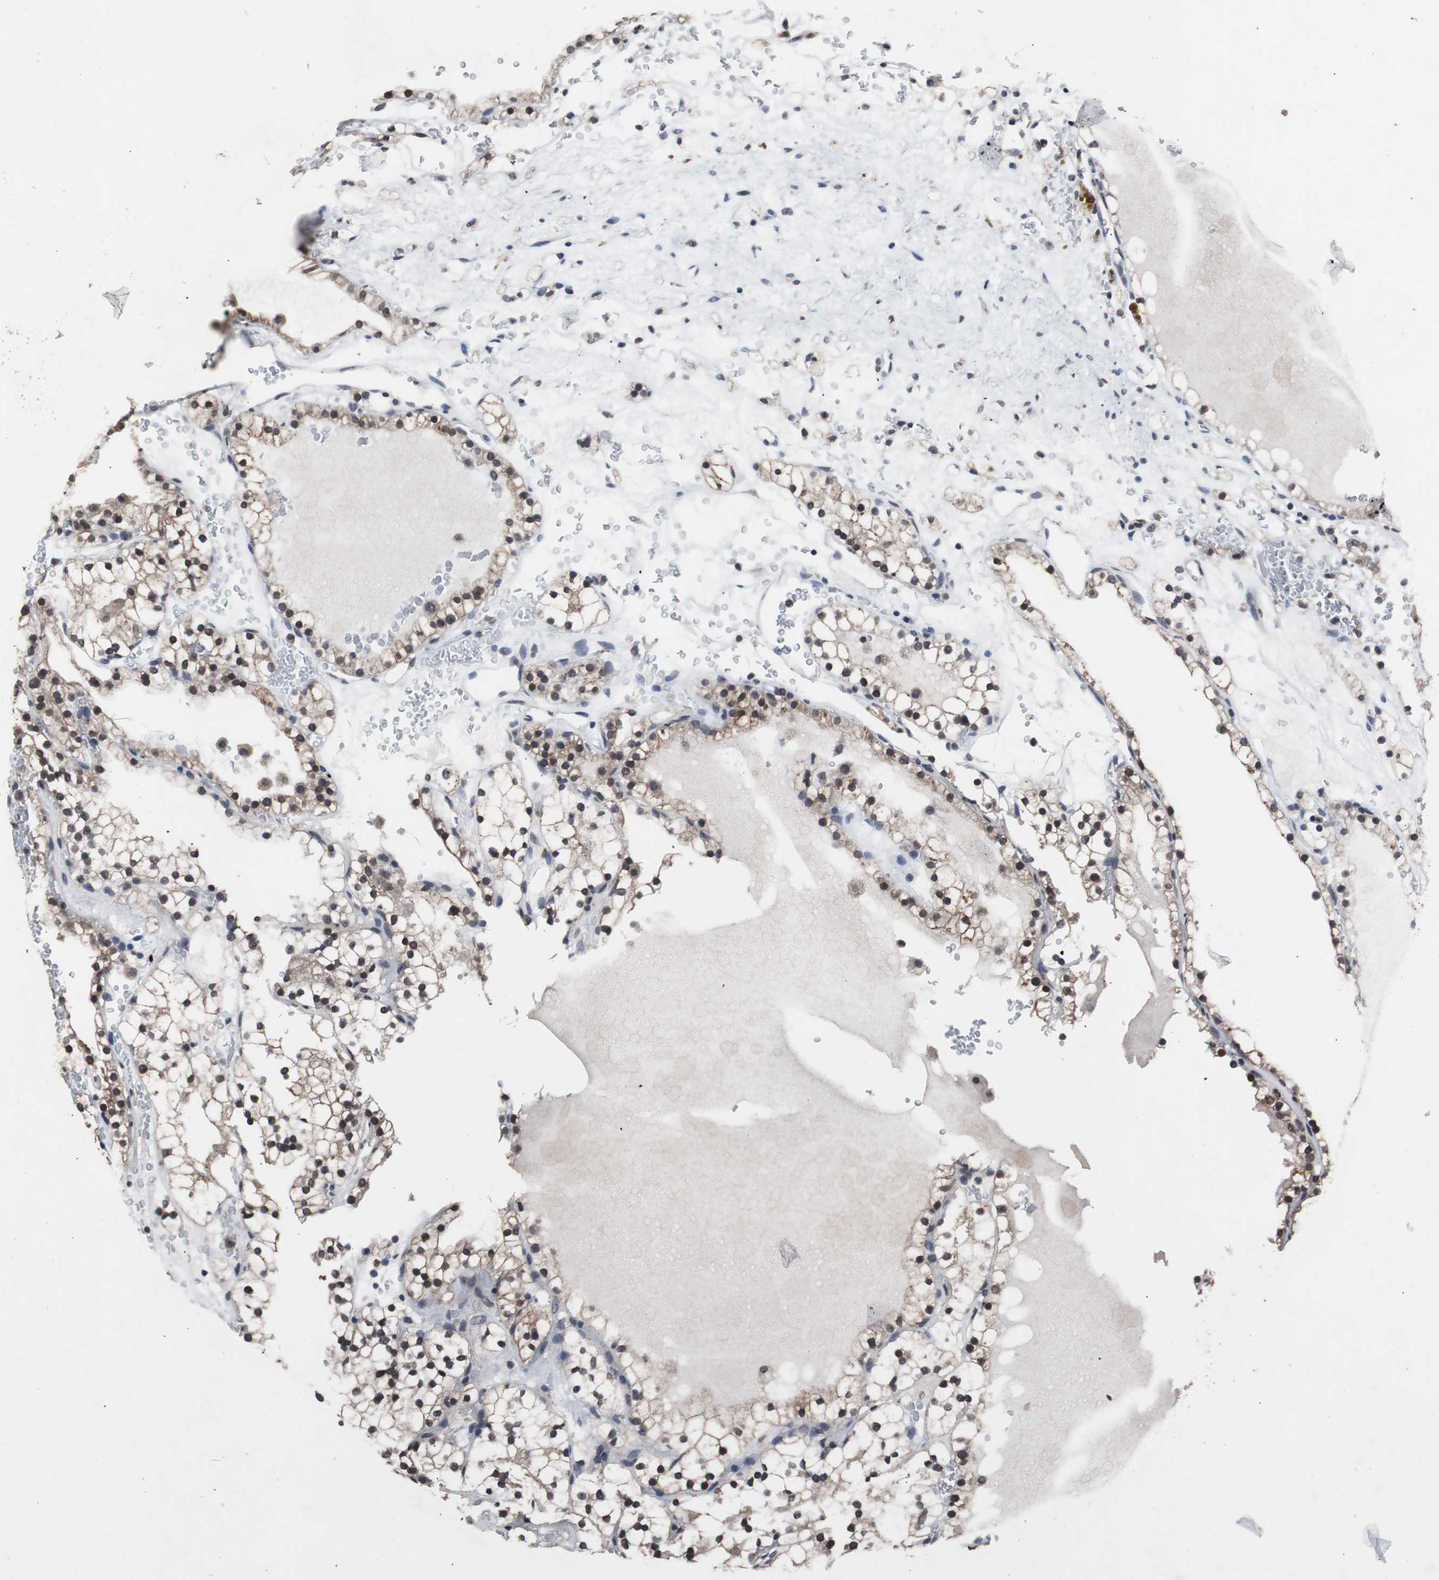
{"staining": {"intensity": "moderate", "quantity": "25%-75%", "location": "nuclear"}, "tissue": "renal cancer", "cell_type": "Tumor cells", "image_type": "cancer", "snomed": [{"axis": "morphology", "description": "Adenocarcinoma, NOS"}, {"axis": "topography", "description": "Kidney"}], "caption": "Protein expression by immunohistochemistry exhibits moderate nuclear expression in about 25%-75% of tumor cells in renal adenocarcinoma. (DAB IHC with brightfield microscopy, high magnification).", "gene": "MED27", "patient": {"sex": "female", "age": 41}}